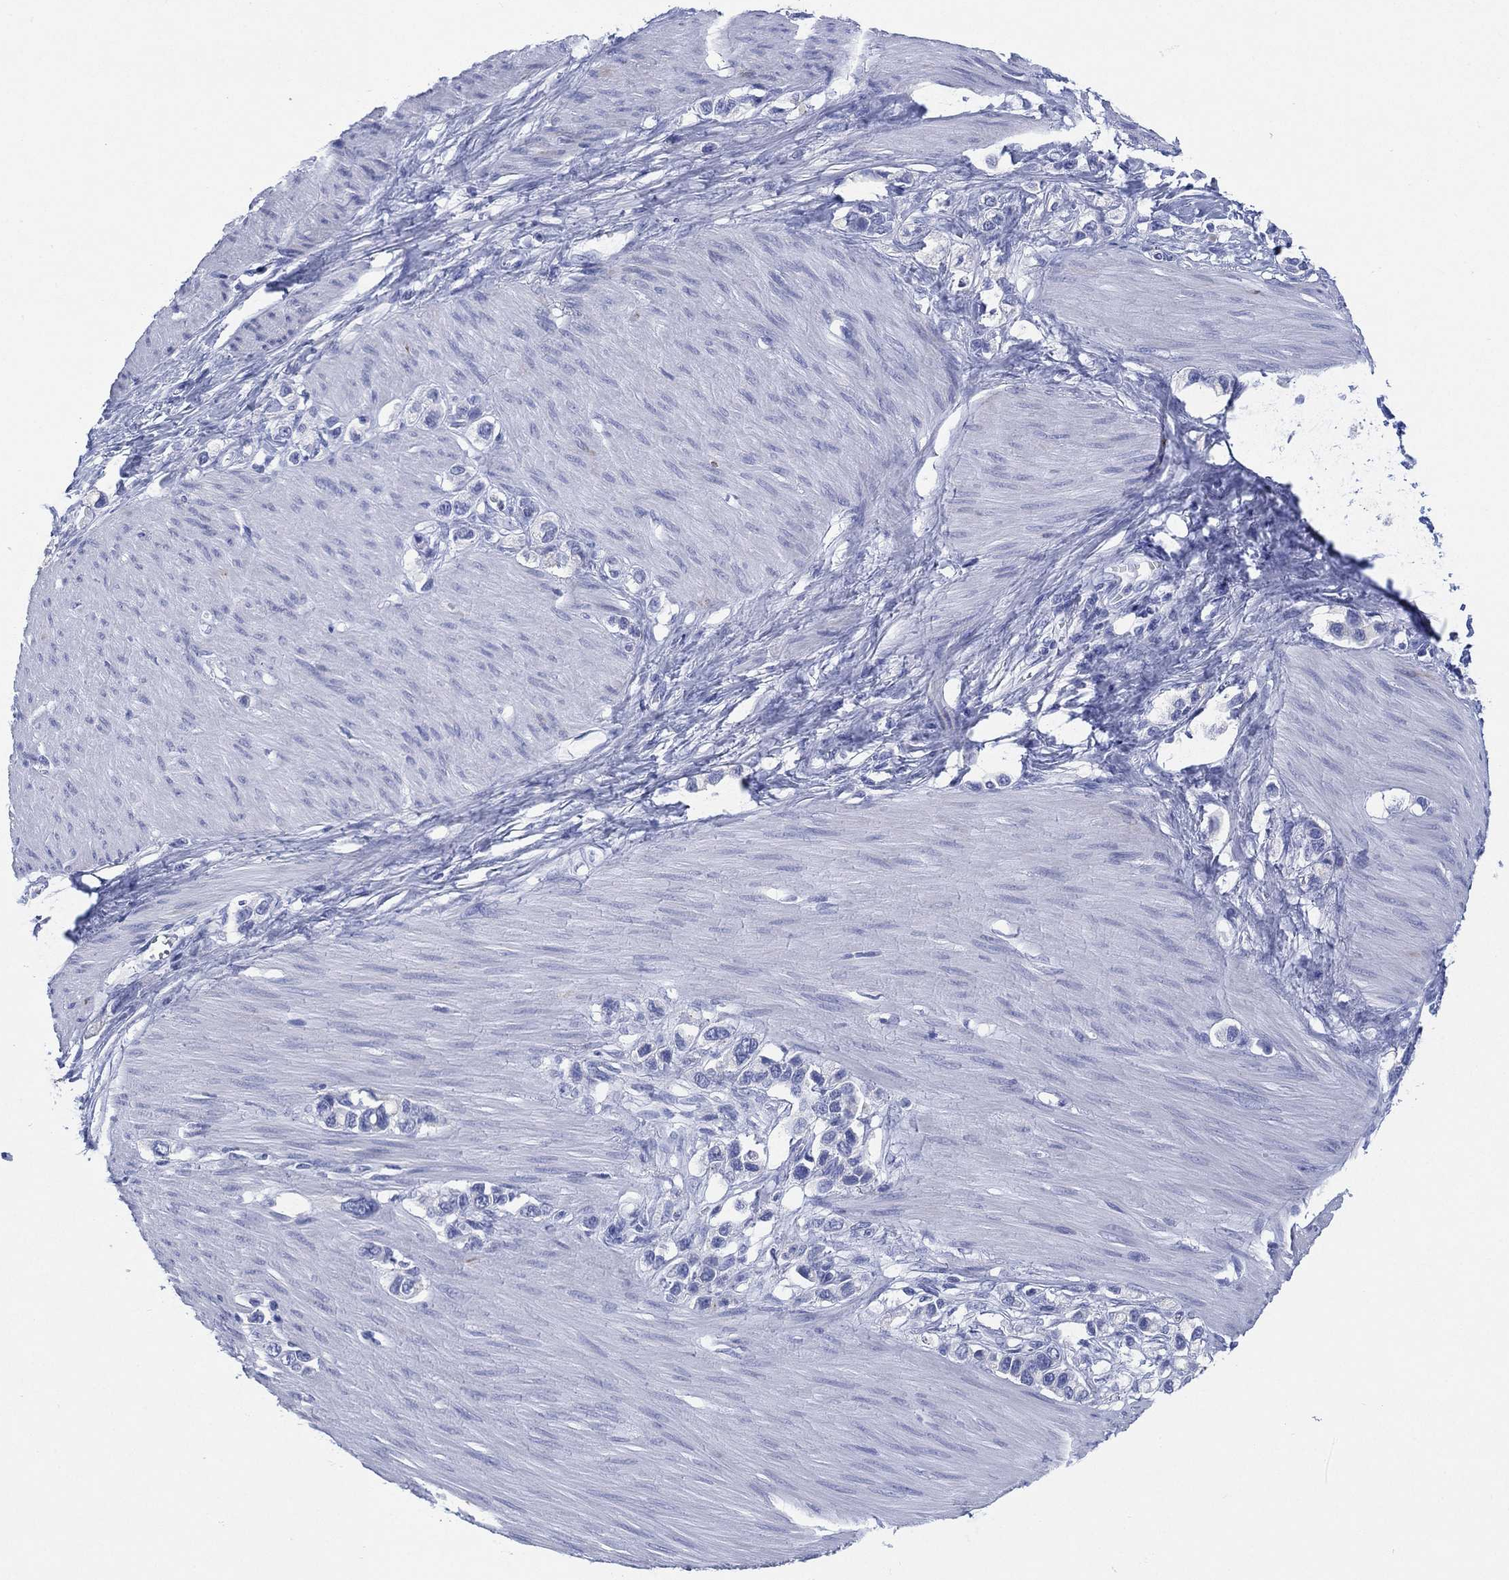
{"staining": {"intensity": "negative", "quantity": "none", "location": "none"}, "tissue": "stomach cancer", "cell_type": "Tumor cells", "image_type": "cancer", "snomed": [{"axis": "morphology", "description": "Normal tissue, NOS"}, {"axis": "morphology", "description": "Adenocarcinoma, NOS"}, {"axis": "morphology", "description": "Adenocarcinoma, High grade"}, {"axis": "topography", "description": "Stomach, upper"}, {"axis": "topography", "description": "Stomach"}], "caption": "This is an immunohistochemistry image of human high-grade adenocarcinoma (stomach). There is no positivity in tumor cells.", "gene": "SLC9C2", "patient": {"sex": "female", "age": 65}}